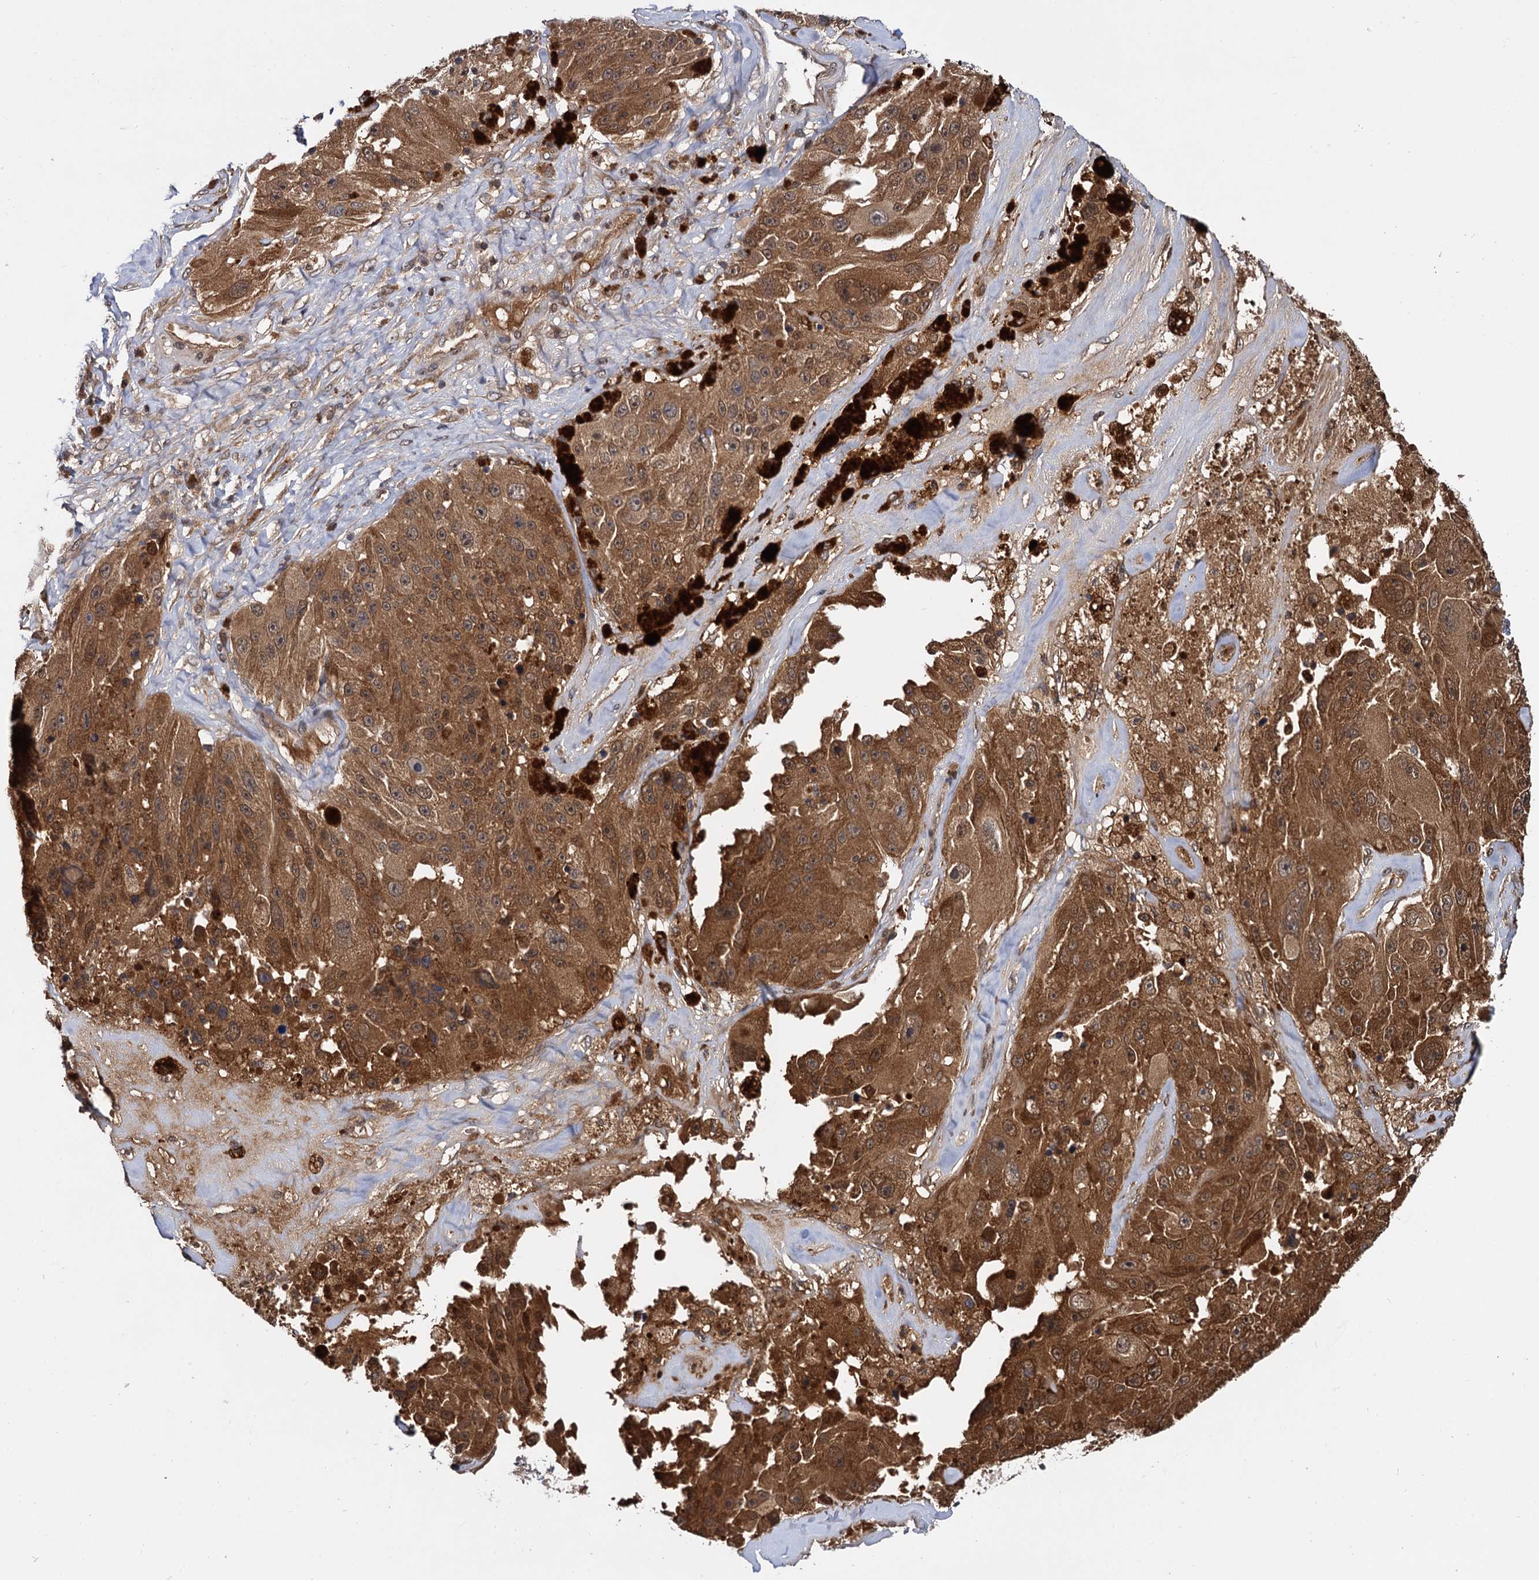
{"staining": {"intensity": "strong", "quantity": ">75%", "location": "cytoplasmic/membranous"}, "tissue": "melanoma", "cell_type": "Tumor cells", "image_type": "cancer", "snomed": [{"axis": "morphology", "description": "Malignant melanoma, Metastatic site"}, {"axis": "topography", "description": "Lymph node"}], "caption": "An image showing strong cytoplasmic/membranous positivity in about >75% of tumor cells in melanoma, as visualized by brown immunohistochemical staining.", "gene": "SELENOP", "patient": {"sex": "male", "age": 62}}